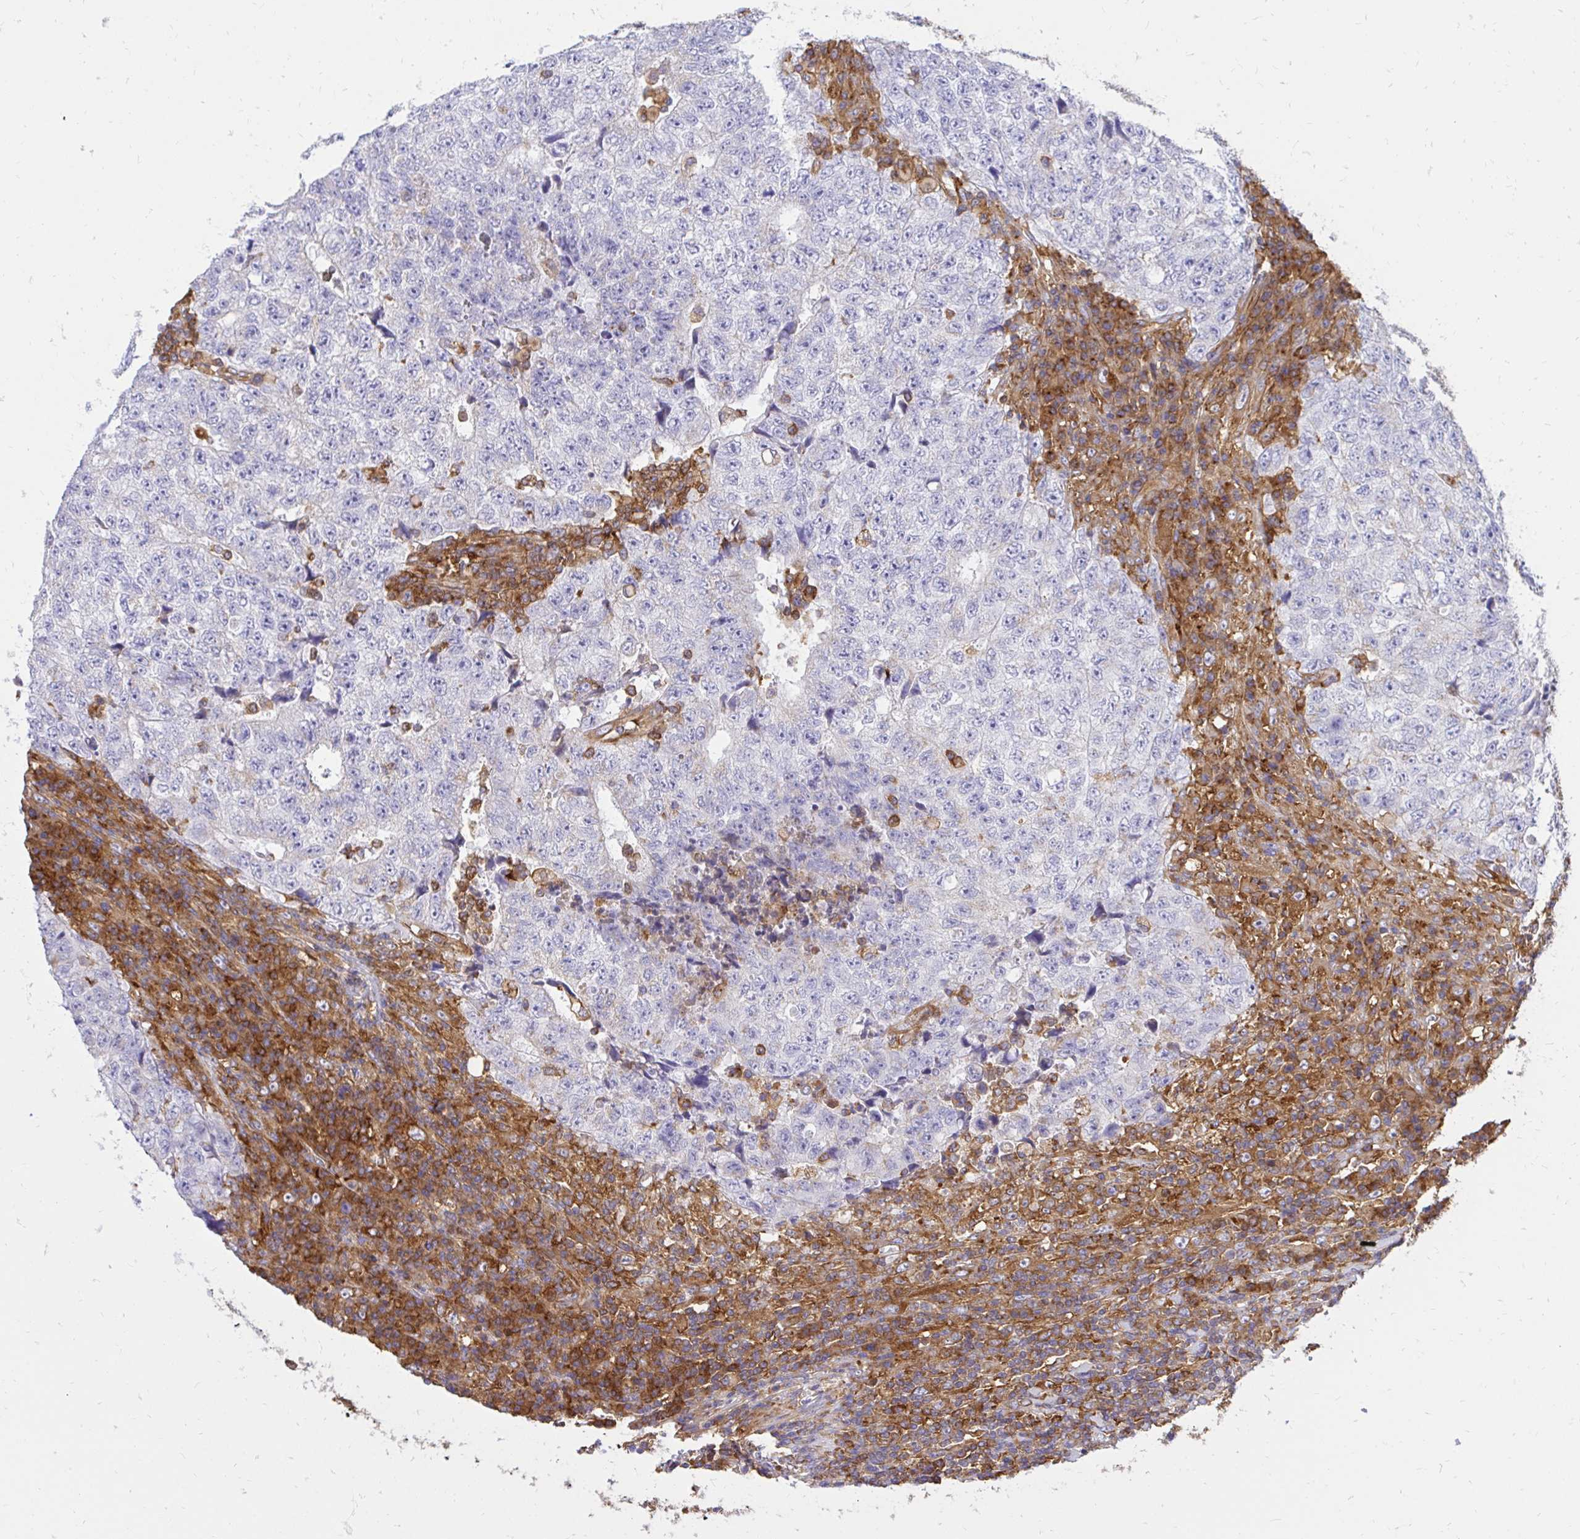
{"staining": {"intensity": "negative", "quantity": "none", "location": "none"}, "tissue": "testis cancer", "cell_type": "Tumor cells", "image_type": "cancer", "snomed": [{"axis": "morphology", "description": "Necrosis, NOS"}, {"axis": "morphology", "description": "Carcinoma, Embryonal, NOS"}, {"axis": "topography", "description": "Testis"}], "caption": "IHC micrograph of testis cancer (embryonal carcinoma) stained for a protein (brown), which displays no expression in tumor cells.", "gene": "ABCB10", "patient": {"sex": "male", "age": 19}}